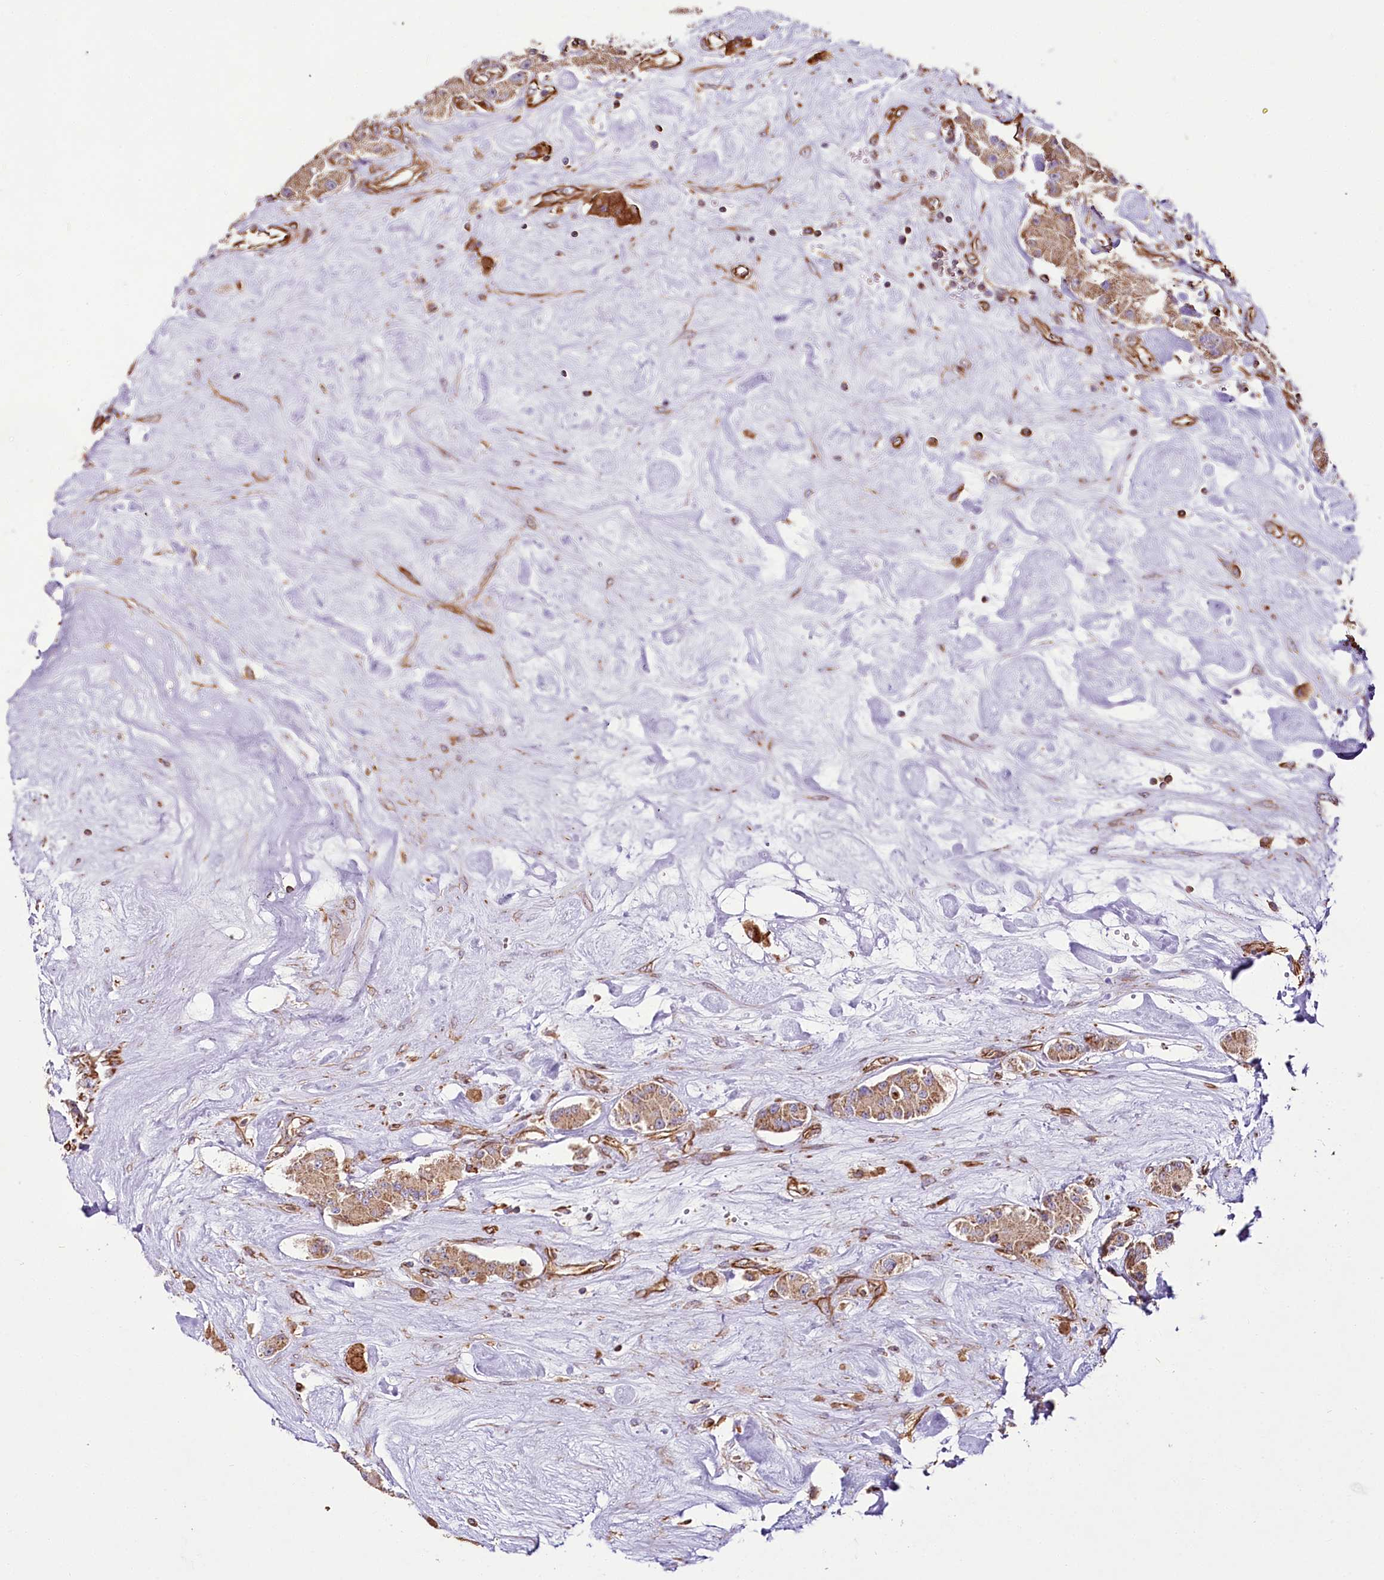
{"staining": {"intensity": "moderate", "quantity": ">75%", "location": "cytoplasmic/membranous"}, "tissue": "carcinoid", "cell_type": "Tumor cells", "image_type": "cancer", "snomed": [{"axis": "morphology", "description": "Carcinoid, malignant, NOS"}, {"axis": "topography", "description": "Pancreas"}], "caption": "Carcinoid stained with a brown dye shows moderate cytoplasmic/membranous positive expression in approximately >75% of tumor cells.", "gene": "THUMPD3", "patient": {"sex": "male", "age": 41}}